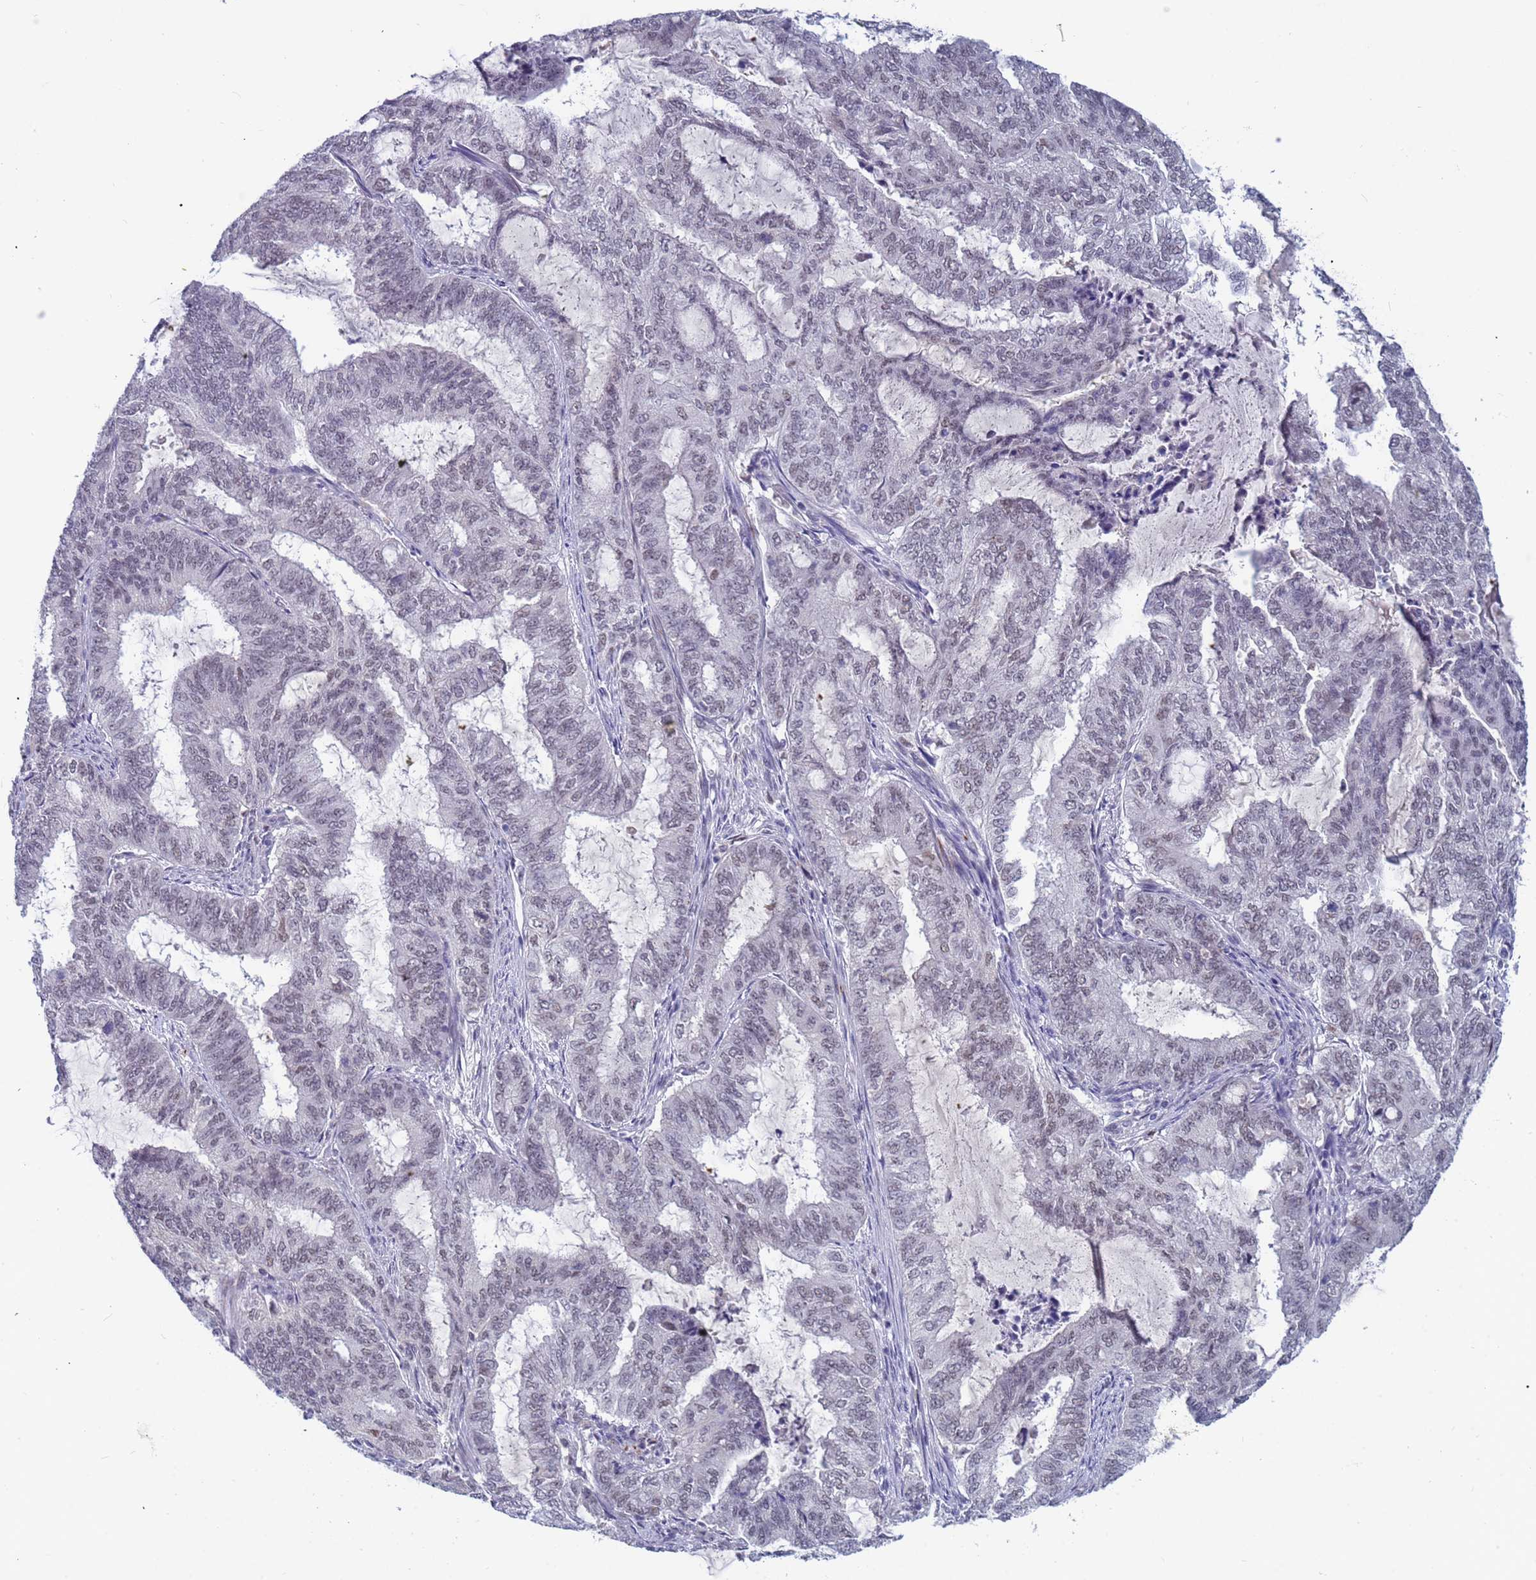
{"staining": {"intensity": "weak", "quantity": "25%-75%", "location": "nuclear"}, "tissue": "endometrial cancer", "cell_type": "Tumor cells", "image_type": "cancer", "snomed": [{"axis": "morphology", "description": "Adenocarcinoma, NOS"}, {"axis": "topography", "description": "Endometrium"}], "caption": "Immunohistochemical staining of adenocarcinoma (endometrial) reveals low levels of weak nuclear protein expression in about 25%-75% of tumor cells.", "gene": "CXorf65", "patient": {"sex": "female", "age": 51}}